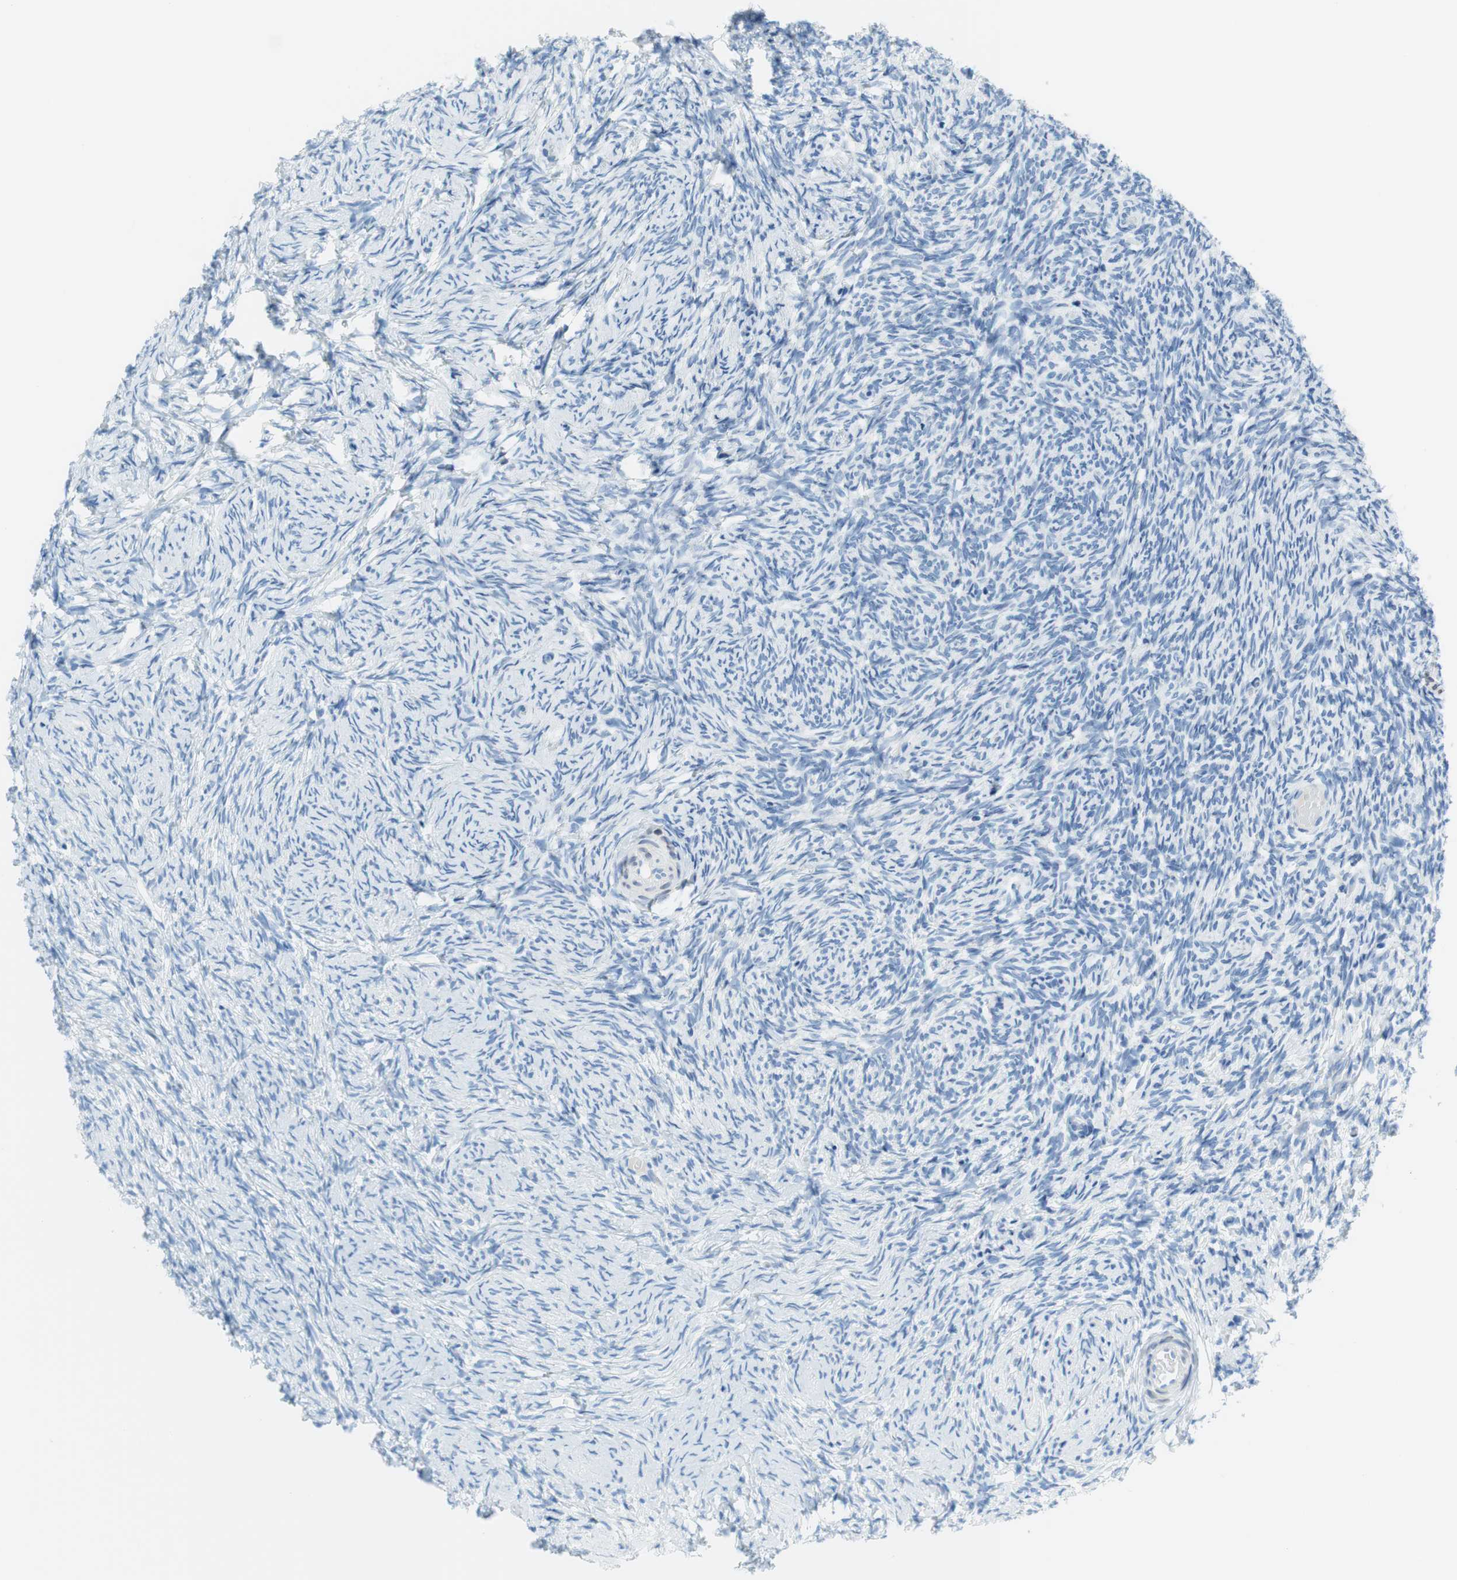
{"staining": {"intensity": "negative", "quantity": "none", "location": "none"}, "tissue": "ovary", "cell_type": "Follicle cells", "image_type": "normal", "snomed": [{"axis": "morphology", "description": "Normal tissue, NOS"}, {"axis": "topography", "description": "Ovary"}], "caption": "Immunohistochemistry (IHC) photomicrograph of normal ovary: ovary stained with DAB displays no significant protein positivity in follicle cells.", "gene": "MYH1", "patient": {"sex": "female", "age": 60}}